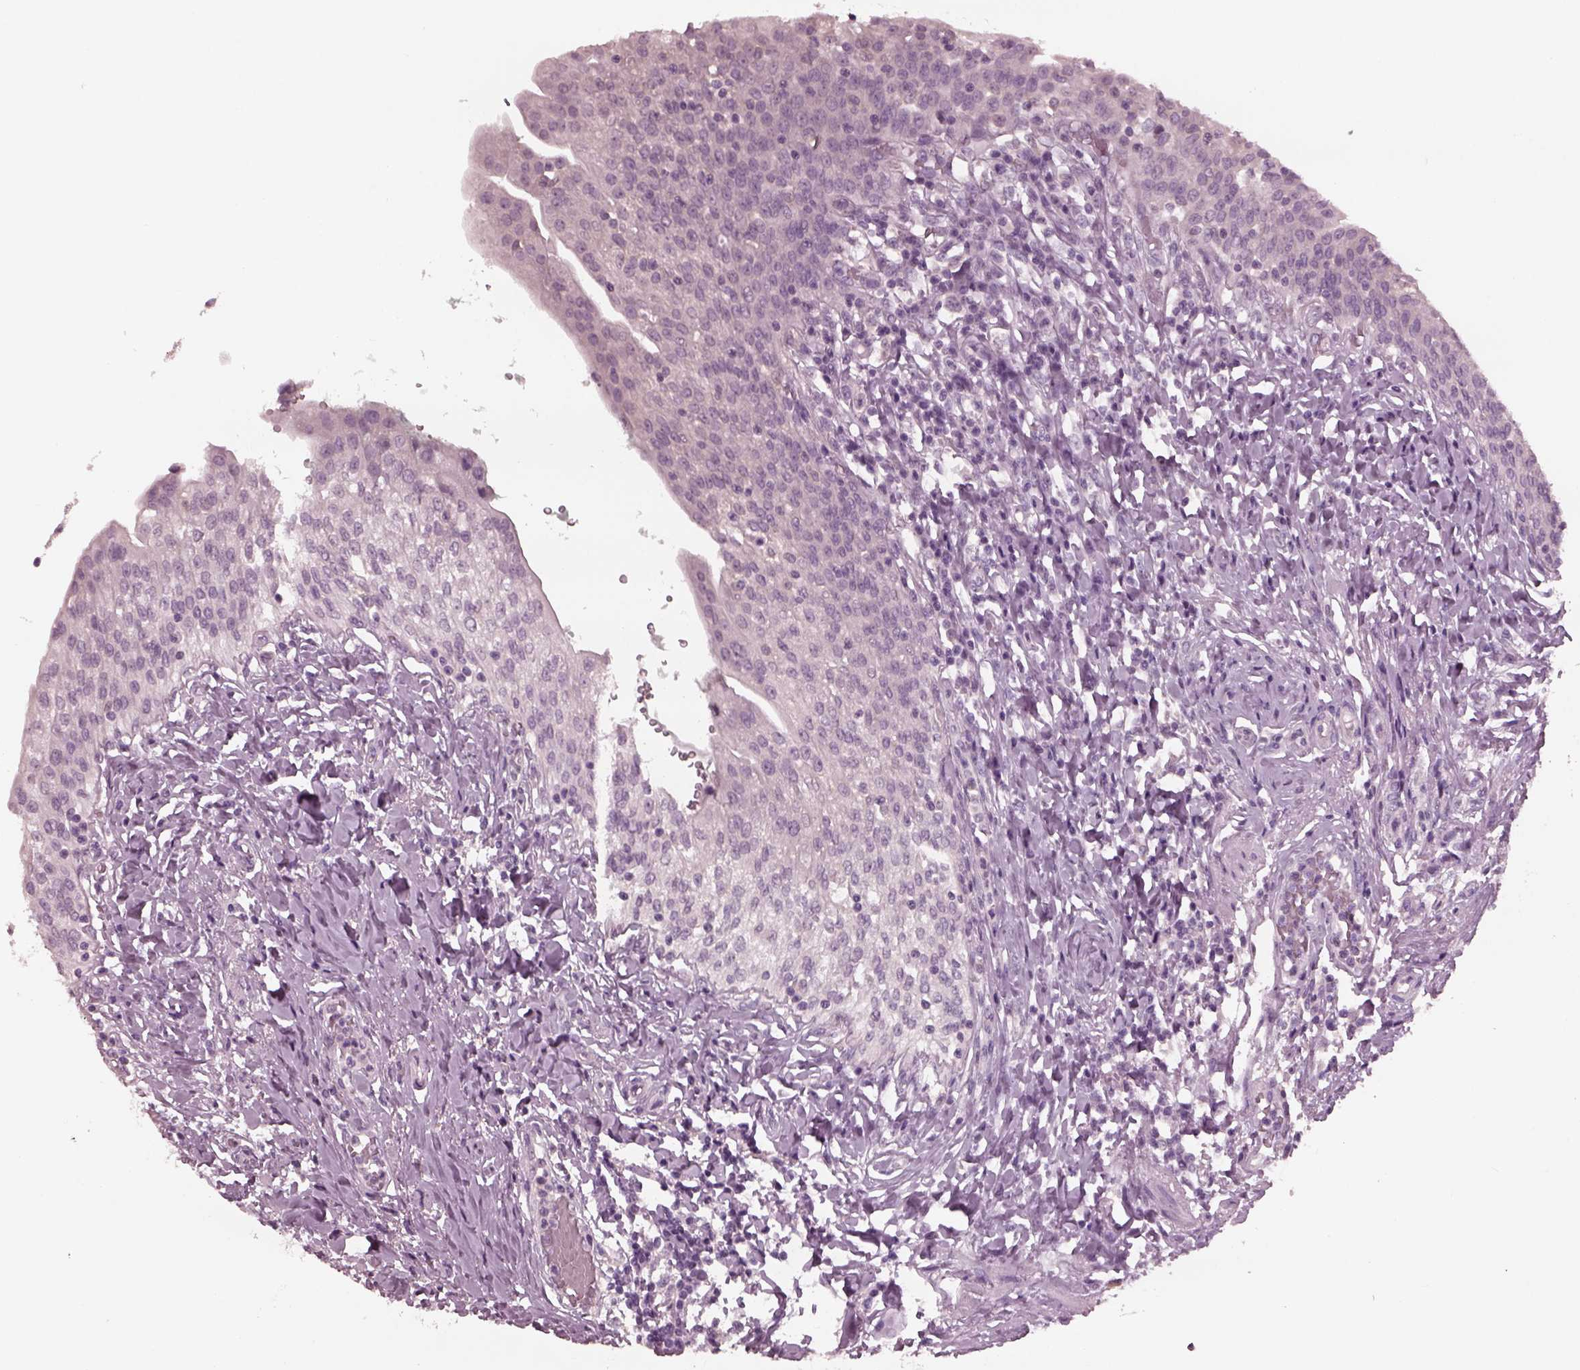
{"staining": {"intensity": "negative", "quantity": "none", "location": "none"}, "tissue": "urinary bladder", "cell_type": "Urothelial cells", "image_type": "normal", "snomed": [{"axis": "morphology", "description": "Normal tissue, NOS"}, {"axis": "morphology", "description": "Inflammation, NOS"}, {"axis": "topography", "description": "Urinary bladder"}], "caption": "IHC histopathology image of benign urinary bladder: human urinary bladder stained with DAB (3,3'-diaminobenzidine) demonstrates no significant protein positivity in urothelial cells.", "gene": "YY2", "patient": {"sex": "male", "age": 64}}